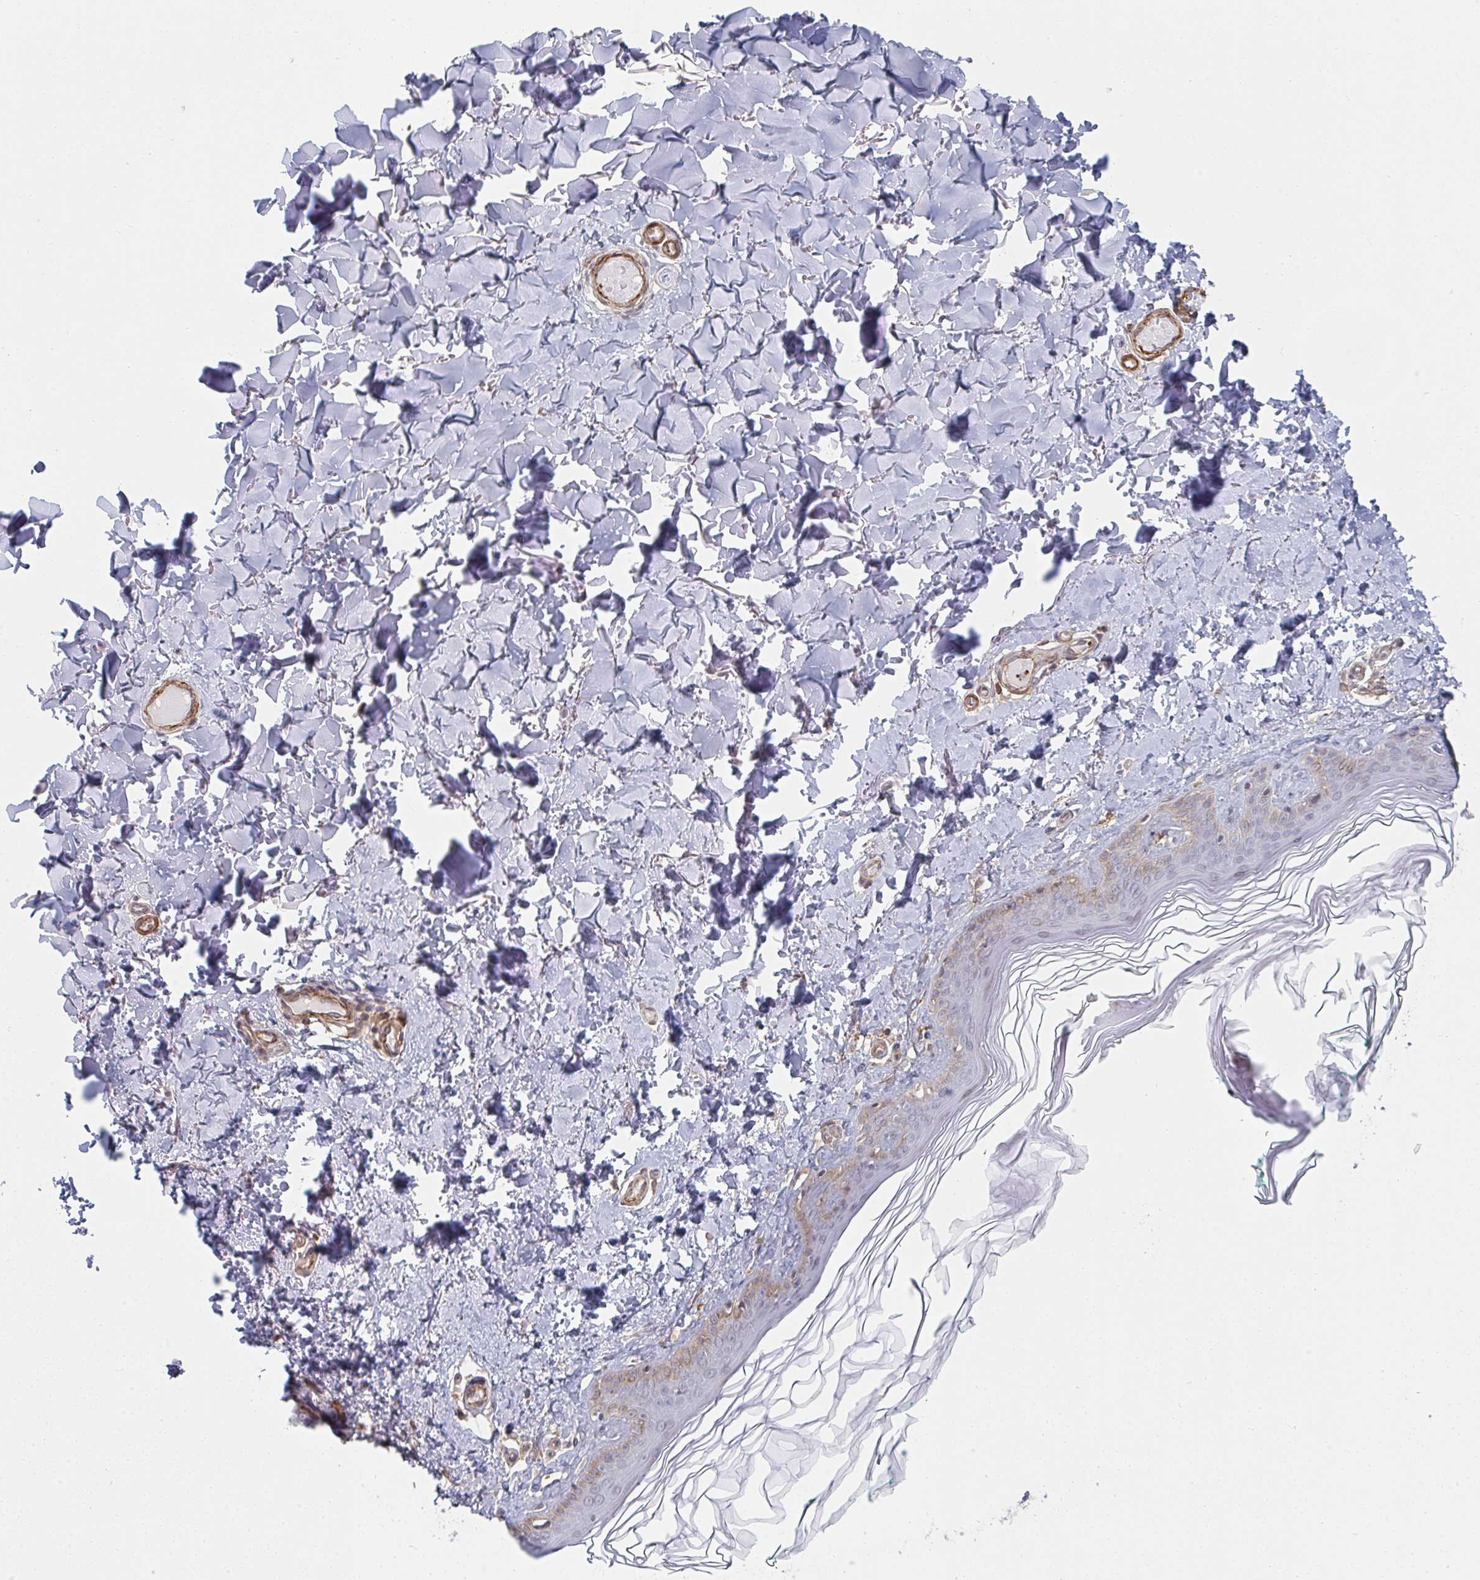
{"staining": {"intensity": "negative", "quantity": "none", "location": "none"}, "tissue": "skin", "cell_type": "Fibroblasts", "image_type": "normal", "snomed": [{"axis": "morphology", "description": "Normal tissue, NOS"}, {"axis": "topography", "description": "Skin"}, {"axis": "topography", "description": "Peripheral nerve tissue"}], "caption": "DAB immunohistochemical staining of unremarkable skin displays no significant expression in fibroblasts.", "gene": "NEURL4", "patient": {"sex": "female", "age": 45}}